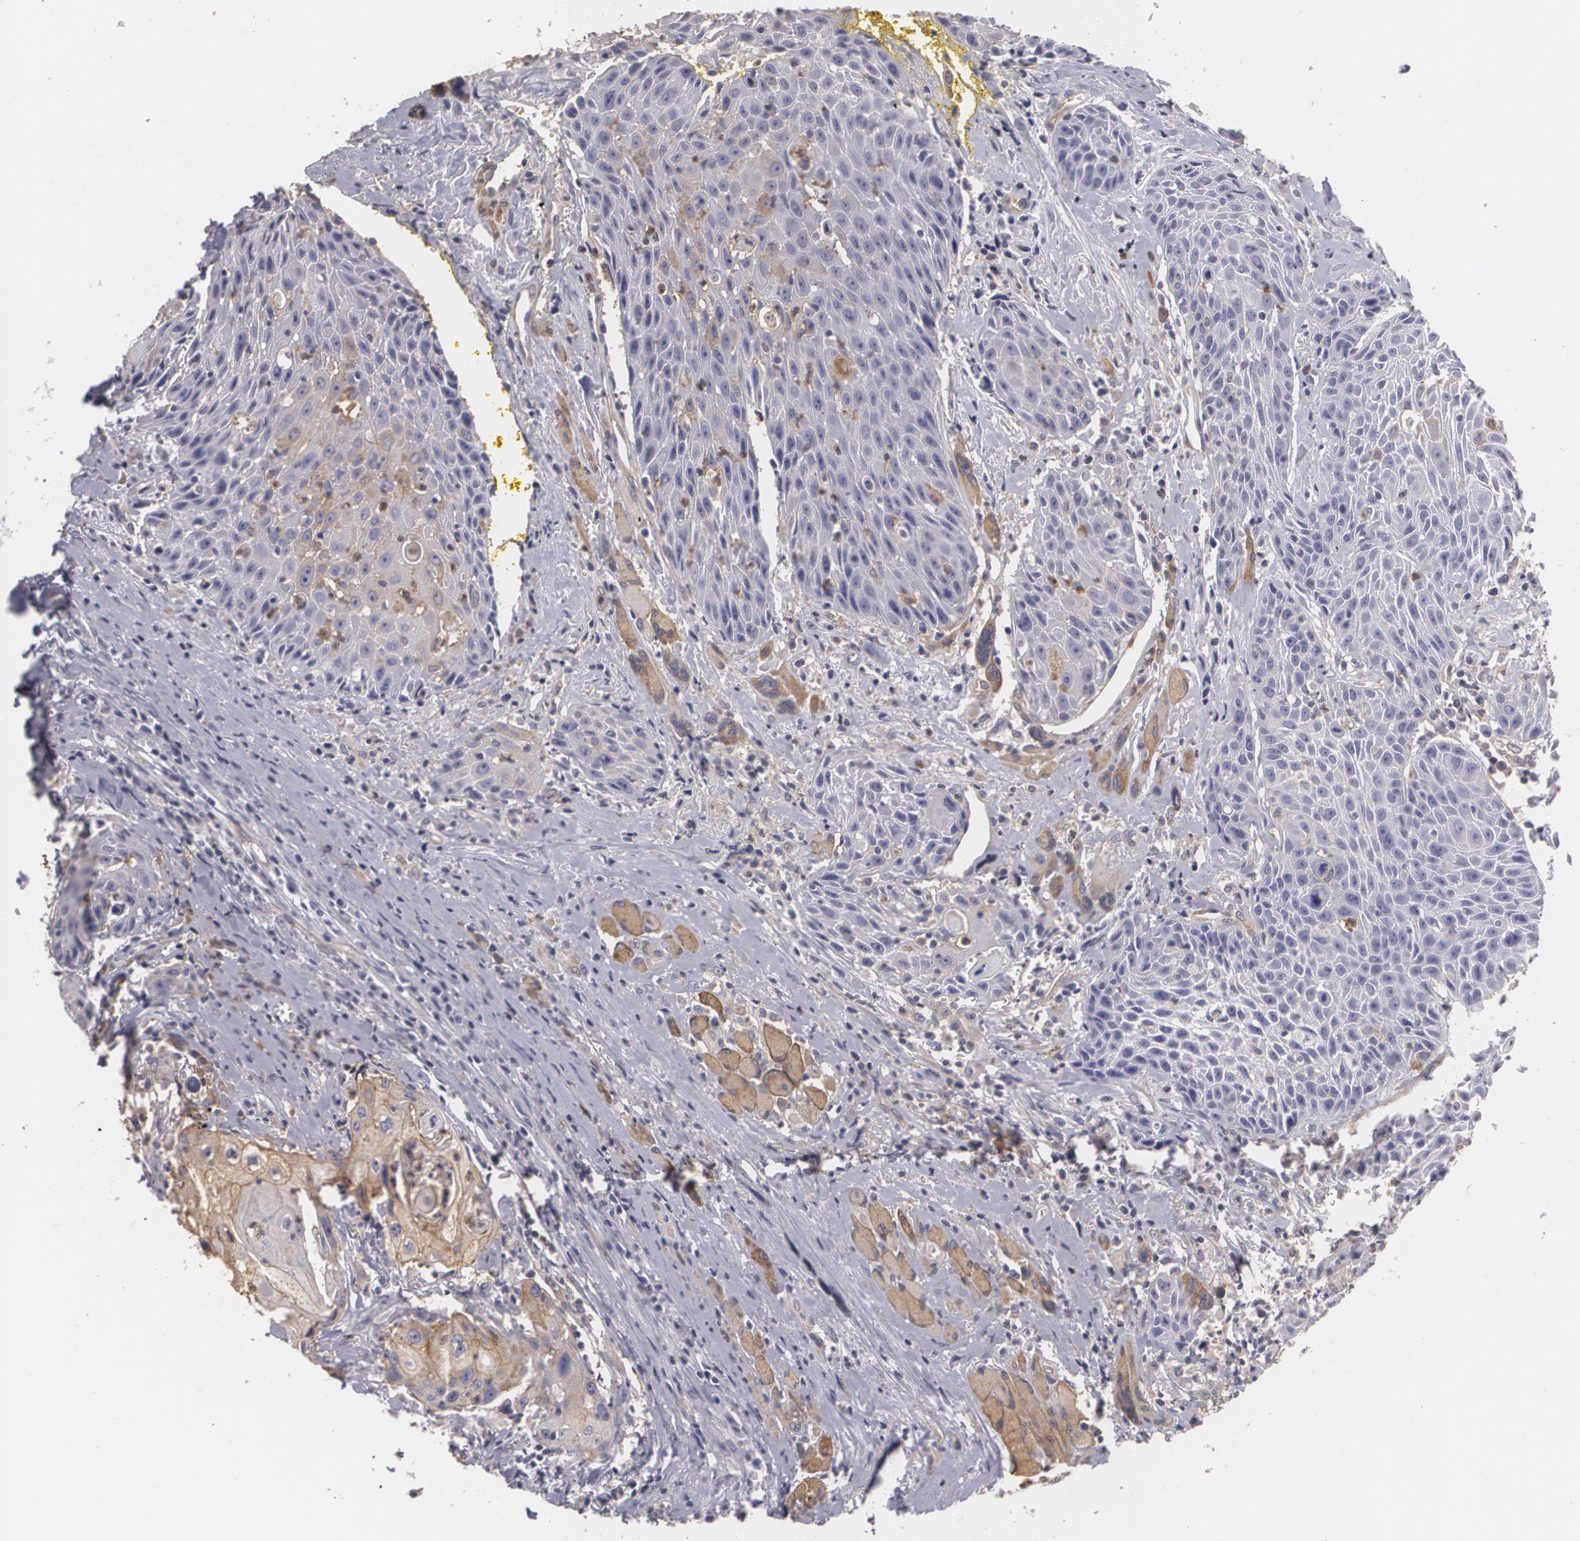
{"staining": {"intensity": "weak", "quantity": "25%-75%", "location": "cytoplasmic/membranous"}, "tissue": "head and neck cancer", "cell_type": "Tumor cells", "image_type": "cancer", "snomed": [{"axis": "morphology", "description": "Squamous cell carcinoma, NOS"}, {"axis": "topography", "description": "Oral tissue"}, {"axis": "topography", "description": "Head-Neck"}], "caption": "Immunohistochemistry (IHC) of human squamous cell carcinoma (head and neck) reveals low levels of weak cytoplasmic/membranous expression in about 25%-75% of tumor cells.", "gene": "KCNA4", "patient": {"sex": "female", "age": 82}}